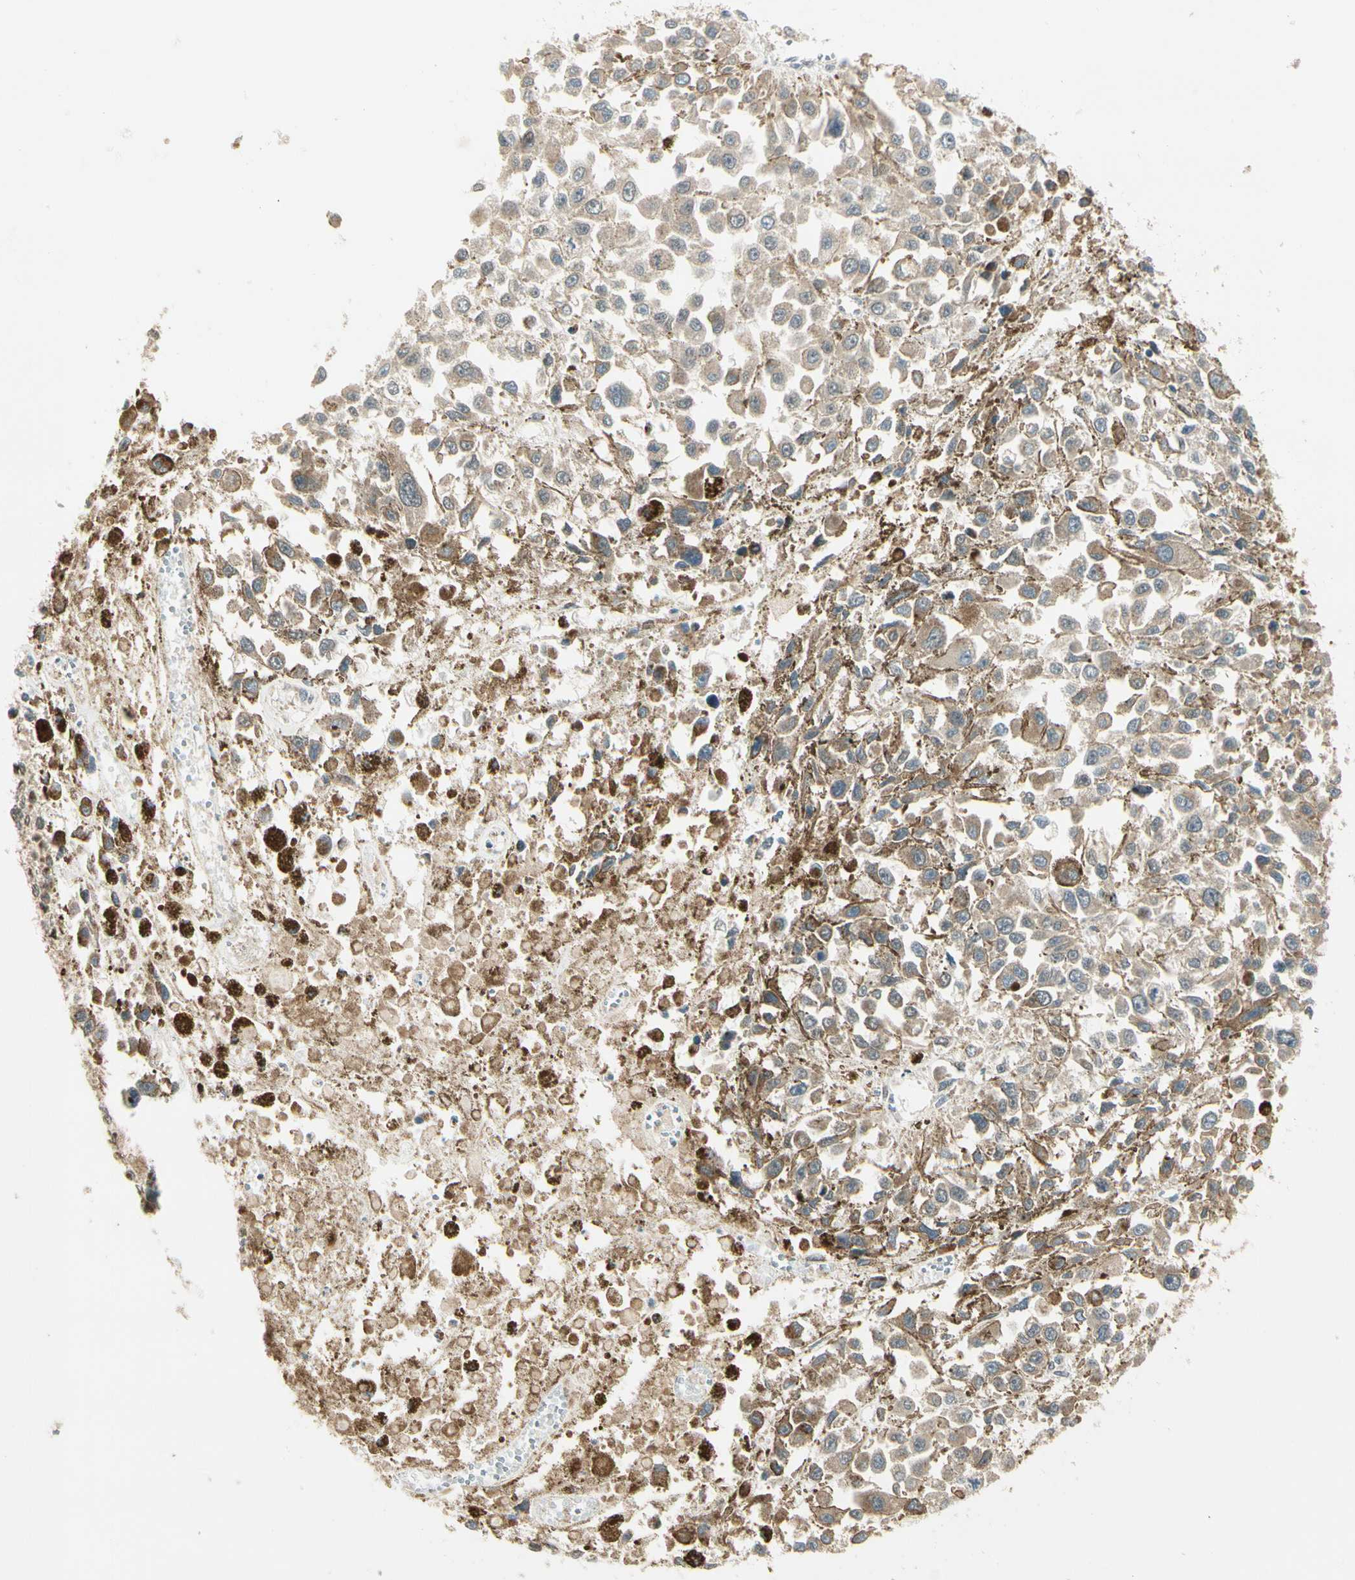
{"staining": {"intensity": "weak", "quantity": ">75%", "location": "cytoplasmic/membranous"}, "tissue": "melanoma", "cell_type": "Tumor cells", "image_type": "cancer", "snomed": [{"axis": "morphology", "description": "Malignant melanoma, Metastatic site"}, {"axis": "topography", "description": "Lymph node"}], "caption": "Melanoma stained with a protein marker reveals weak staining in tumor cells.", "gene": "KHDC4", "patient": {"sex": "male", "age": 59}}